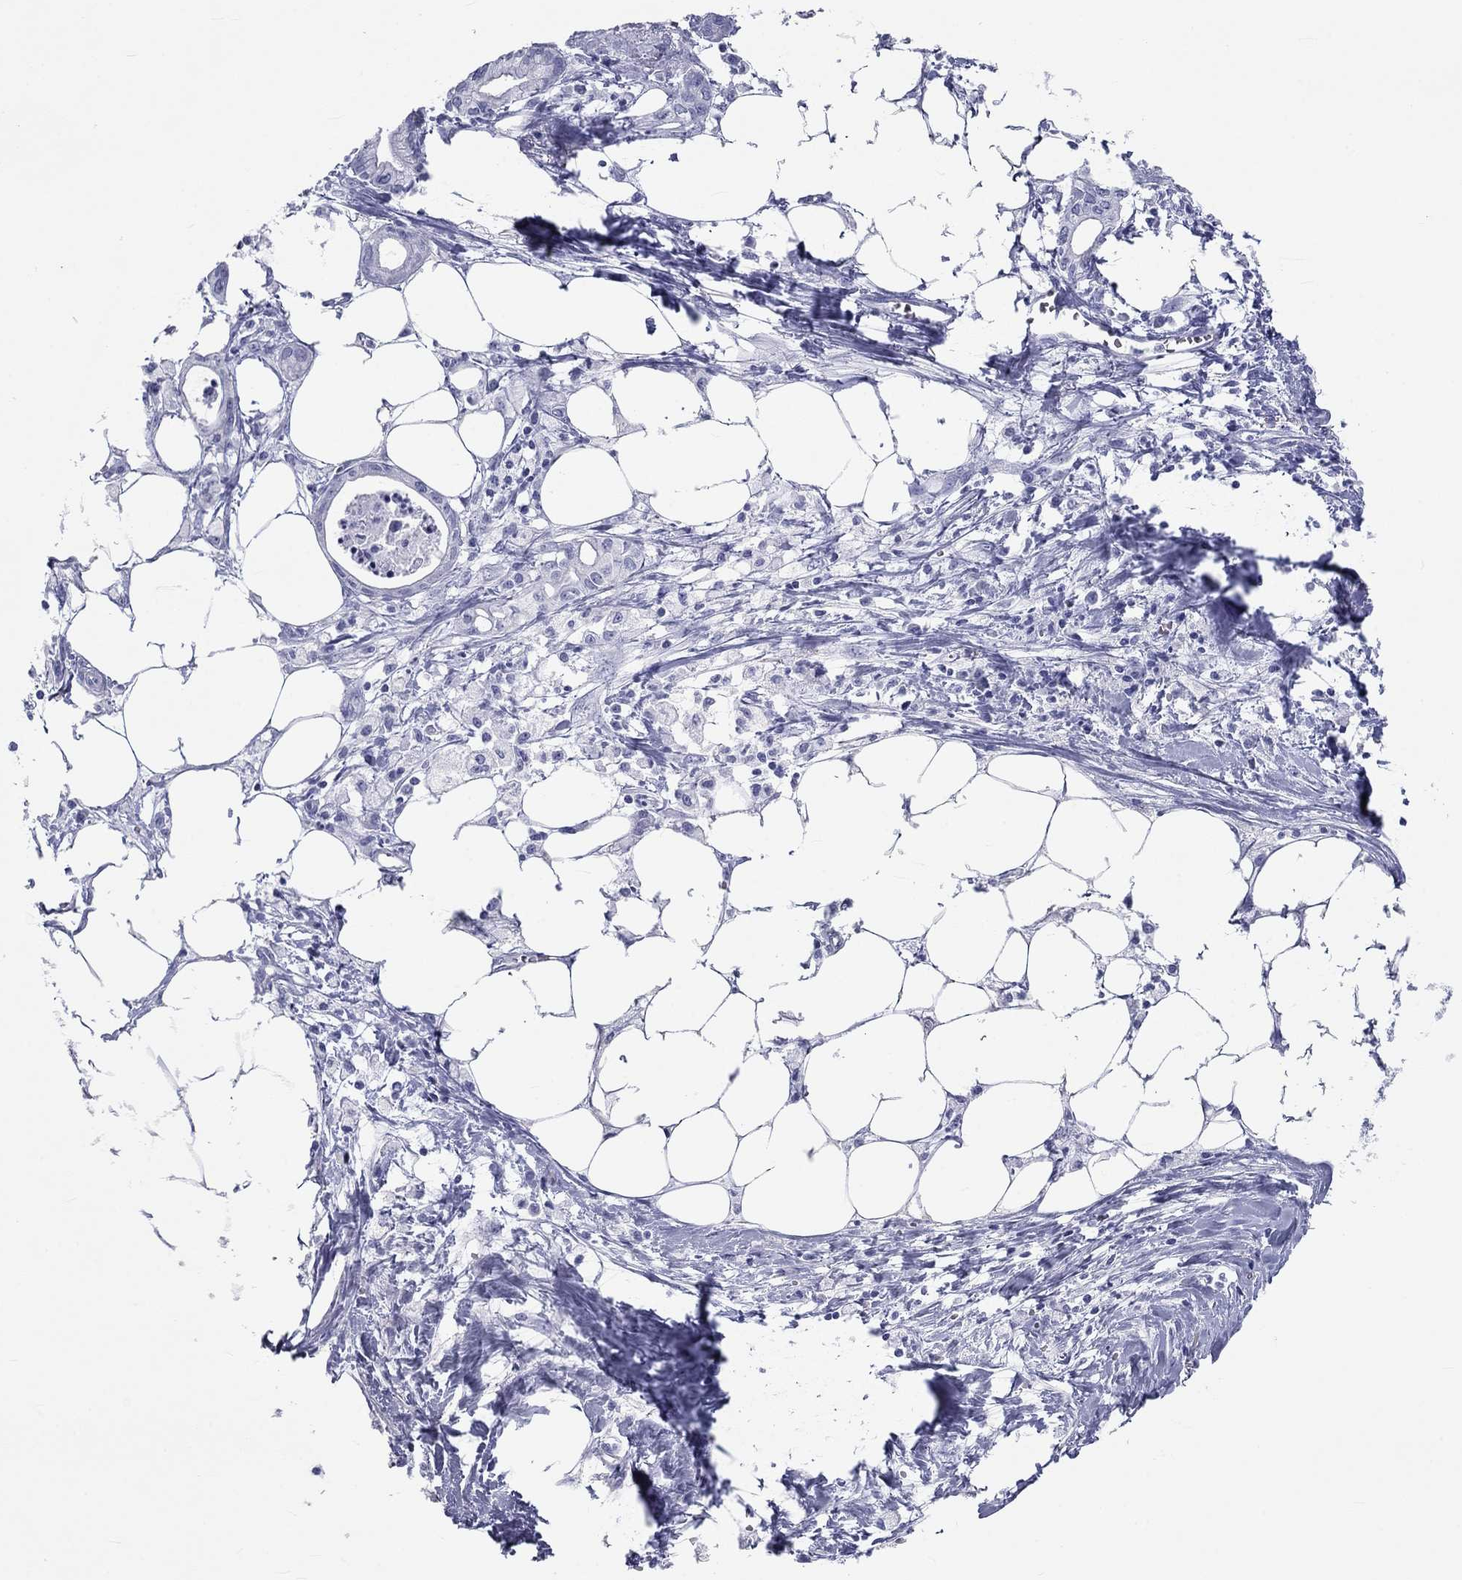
{"staining": {"intensity": "negative", "quantity": "none", "location": "none"}, "tissue": "pancreatic cancer", "cell_type": "Tumor cells", "image_type": "cancer", "snomed": [{"axis": "morphology", "description": "Adenocarcinoma, NOS"}, {"axis": "topography", "description": "Pancreas"}], "caption": "Pancreatic cancer was stained to show a protein in brown. There is no significant staining in tumor cells.", "gene": "DNALI1", "patient": {"sex": "male", "age": 71}}